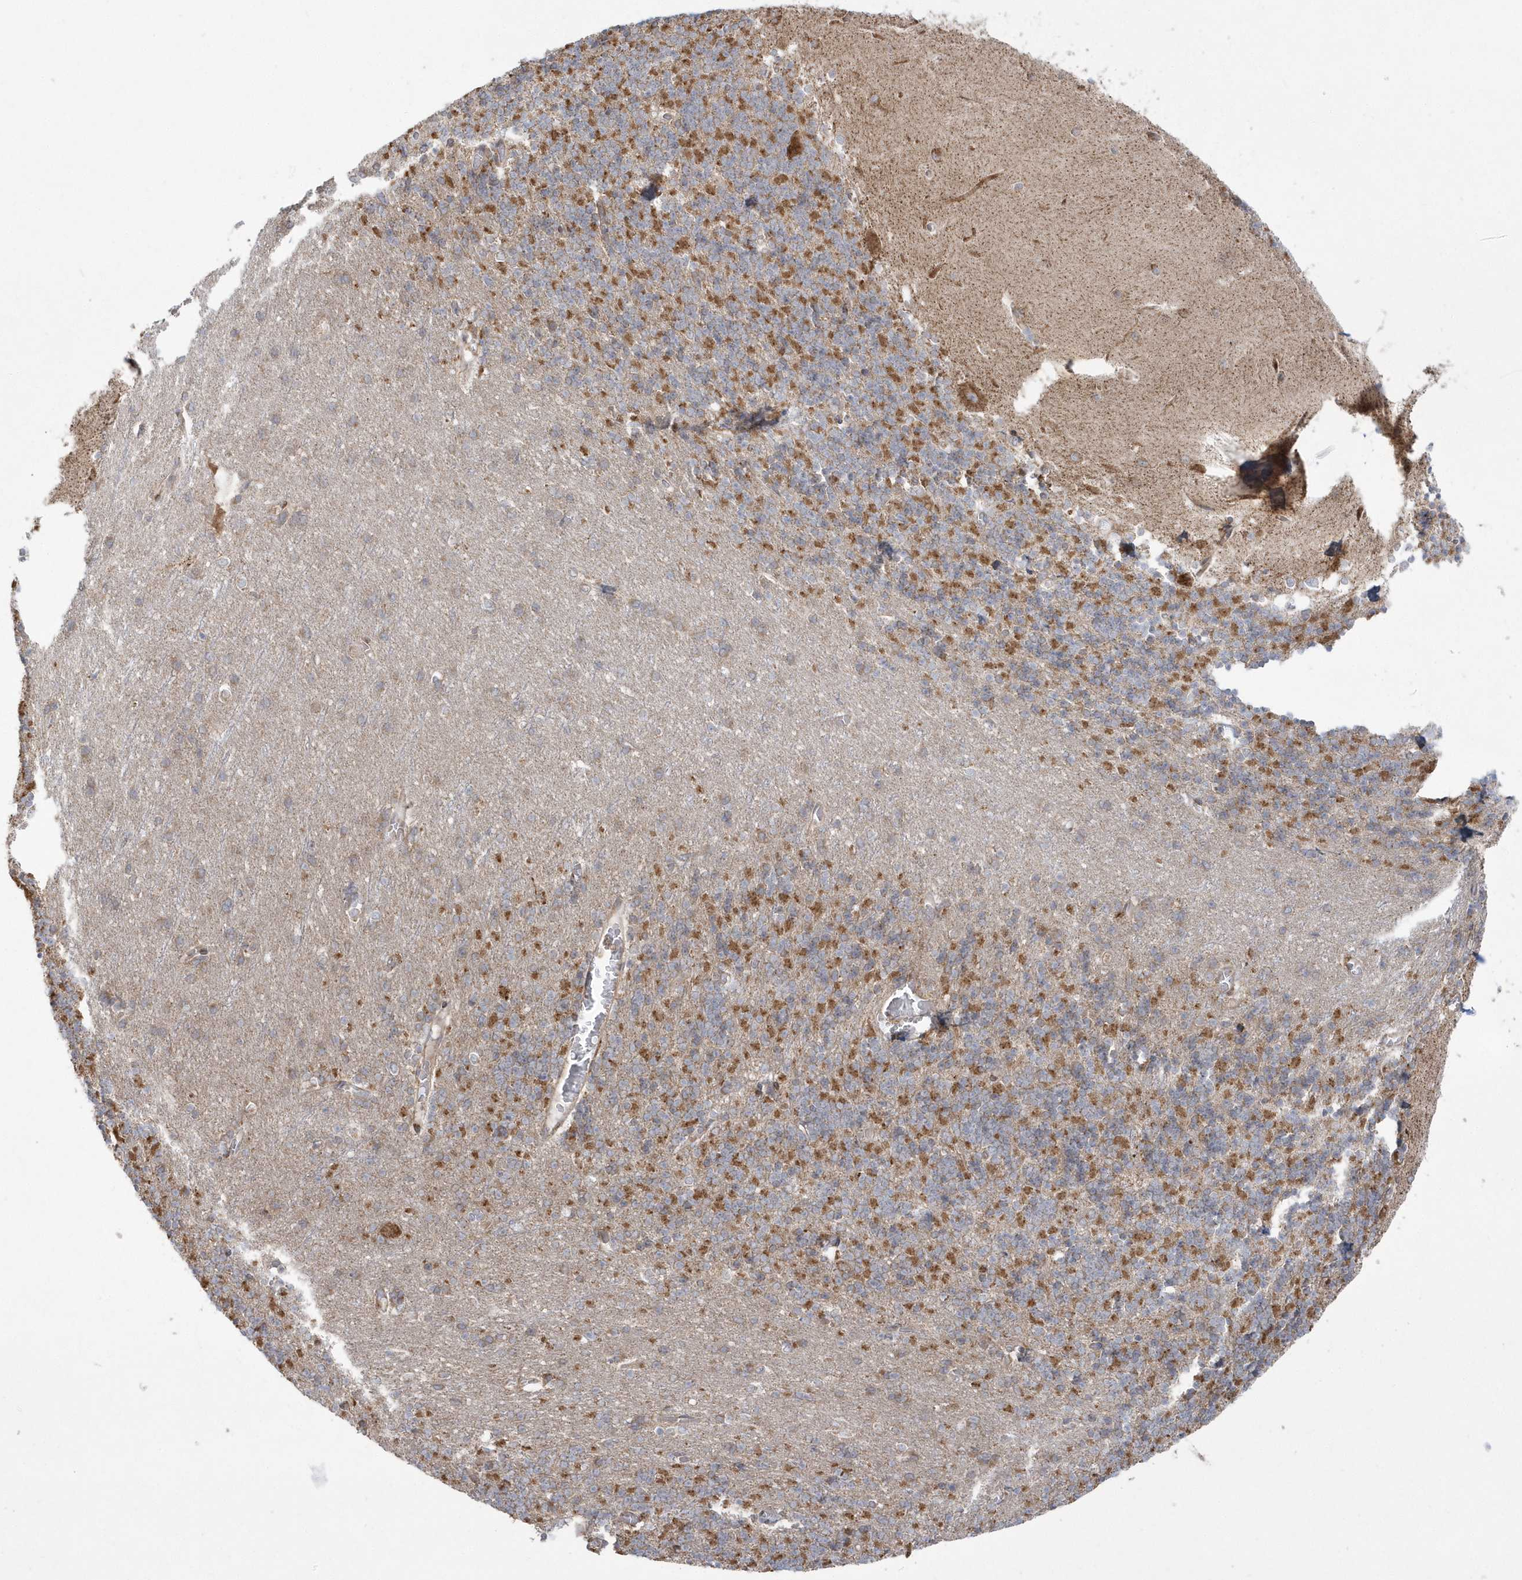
{"staining": {"intensity": "moderate", "quantity": ">75%", "location": "cytoplasmic/membranous"}, "tissue": "cerebellum", "cell_type": "Cells in granular layer", "image_type": "normal", "snomed": [{"axis": "morphology", "description": "Normal tissue, NOS"}, {"axis": "topography", "description": "Cerebellum"}], "caption": "Protein analysis of benign cerebellum reveals moderate cytoplasmic/membranous expression in about >75% of cells in granular layer. (IHC, brightfield microscopy, high magnification).", "gene": "SH3BP2", "patient": {"sex": "male", "age": 37}}